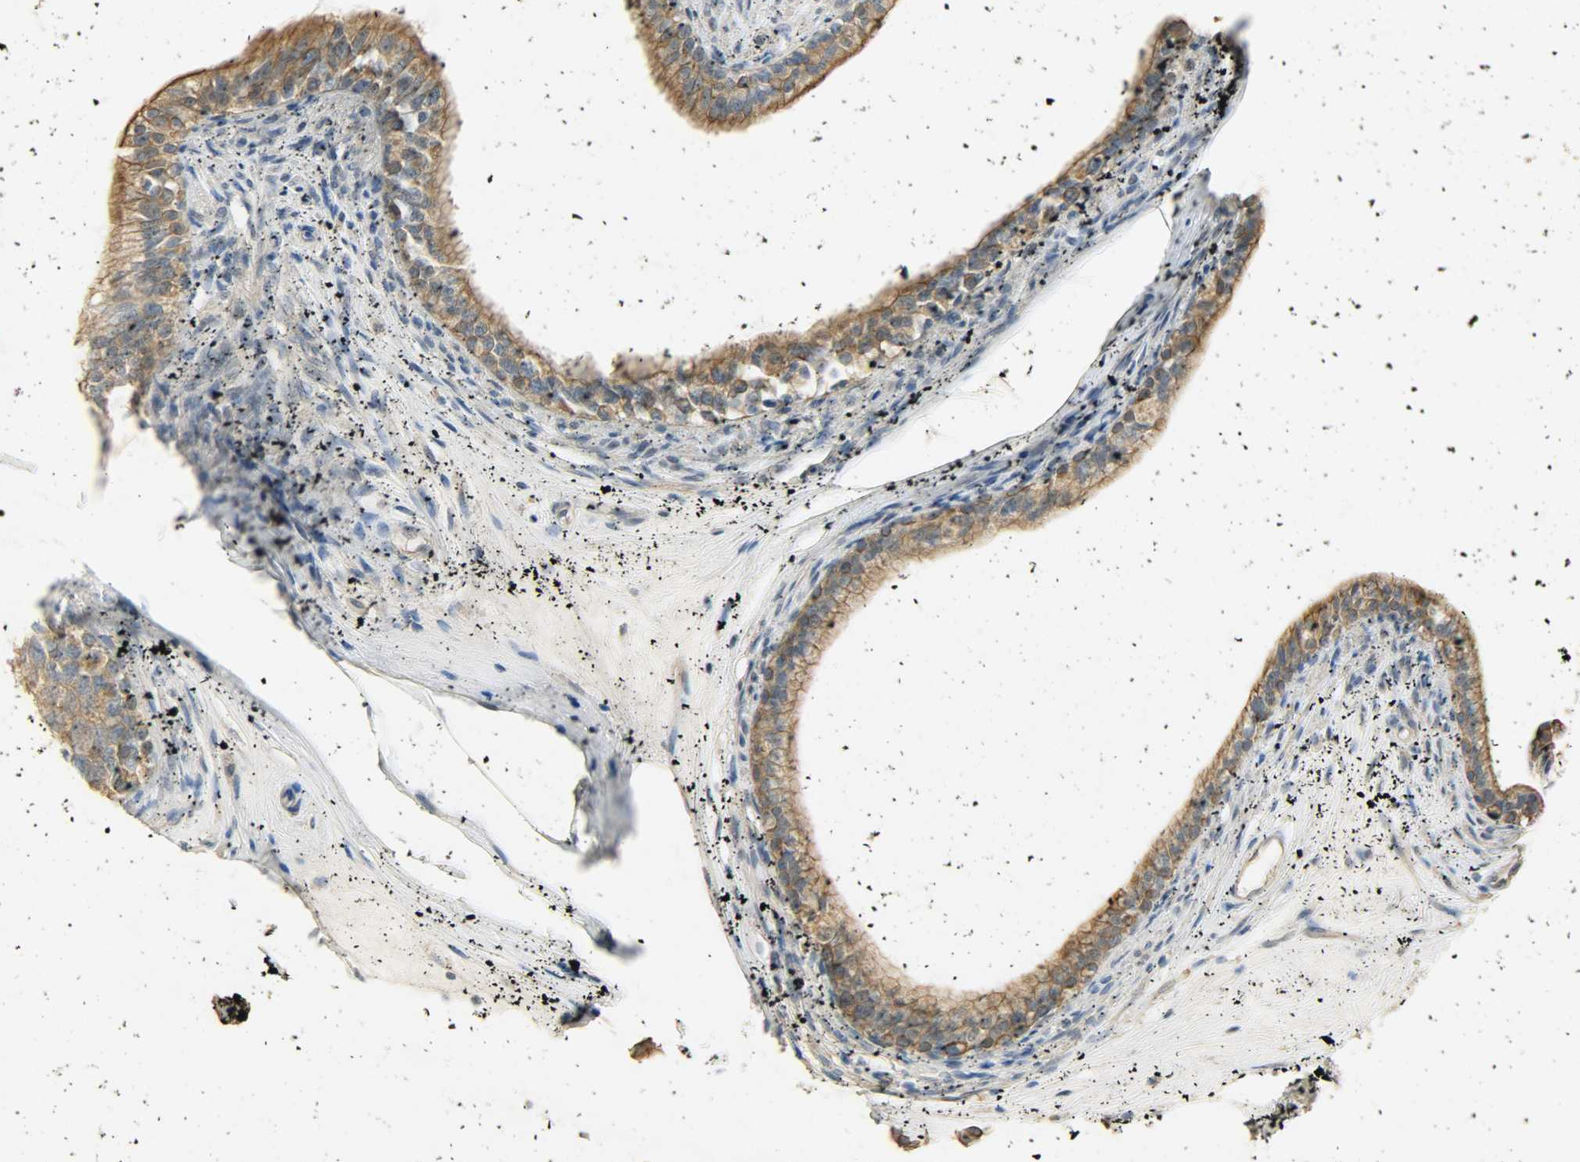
{"staining": {"intensity": "moderate", "quantity": ">75%", "location": "cytoplasmic/membranous"}, "tissue": "epididymis", "cell_type": "Glandular cells", "image_type": "normal", "snomed": [{"axis": "morphology", "description": "Normal tissue, NOS"}, {"axis": "morphology", "description": "Inflammation, NOS"}, {"axis": "topography", "description": "Epididymis"}], "caption": "Moderate cytoplasmic/membranous protein staining is appreciated in about >75% of glandular cells in epididymis.", "gene": "USP13", "patient": {"sex": "male", "age": 84}}